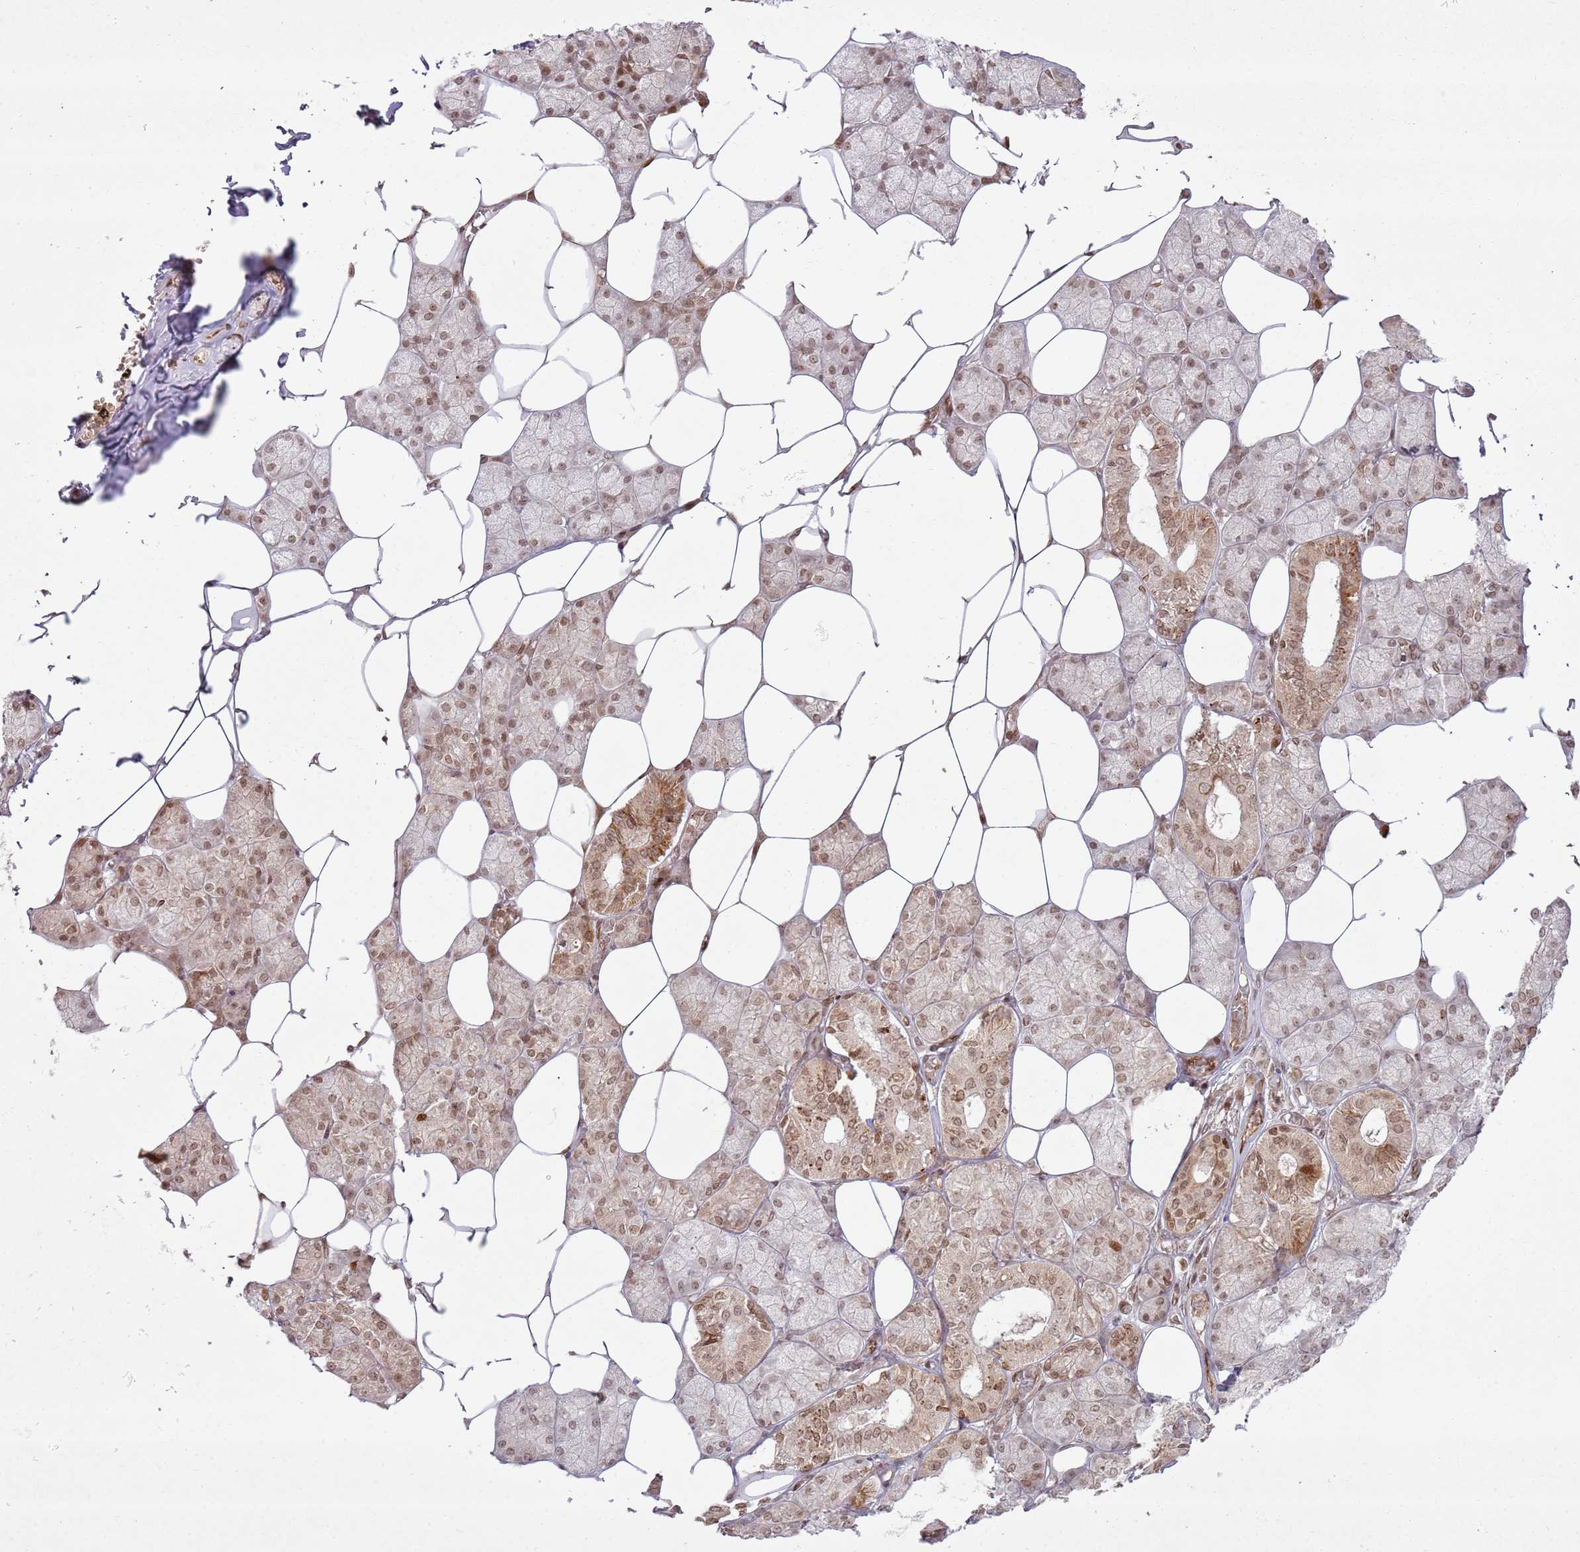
{"staining": {"intensity": "strong", "quantity": "25%-75%", "location": "cytoplasmic/membranous,nuclear"}, "tissue": "salivary gland", "cell_type": "Glandular cells", "image_type": "normal", "snomed": [{"axis": "morphology", "description": "Normal tissue, NOS"}, {"axis": "topography", "description": "Salivary gland"}], "caption": "The micrograph displays immunohistochemical staining of benign salivary gland. There is strong cytoplasmic/membranous,nuclear positivity is appreciated in about 25%-75% of glandular cells.", "gene": "KLHL36", "patient": {"sex": "male", "age": 62}}